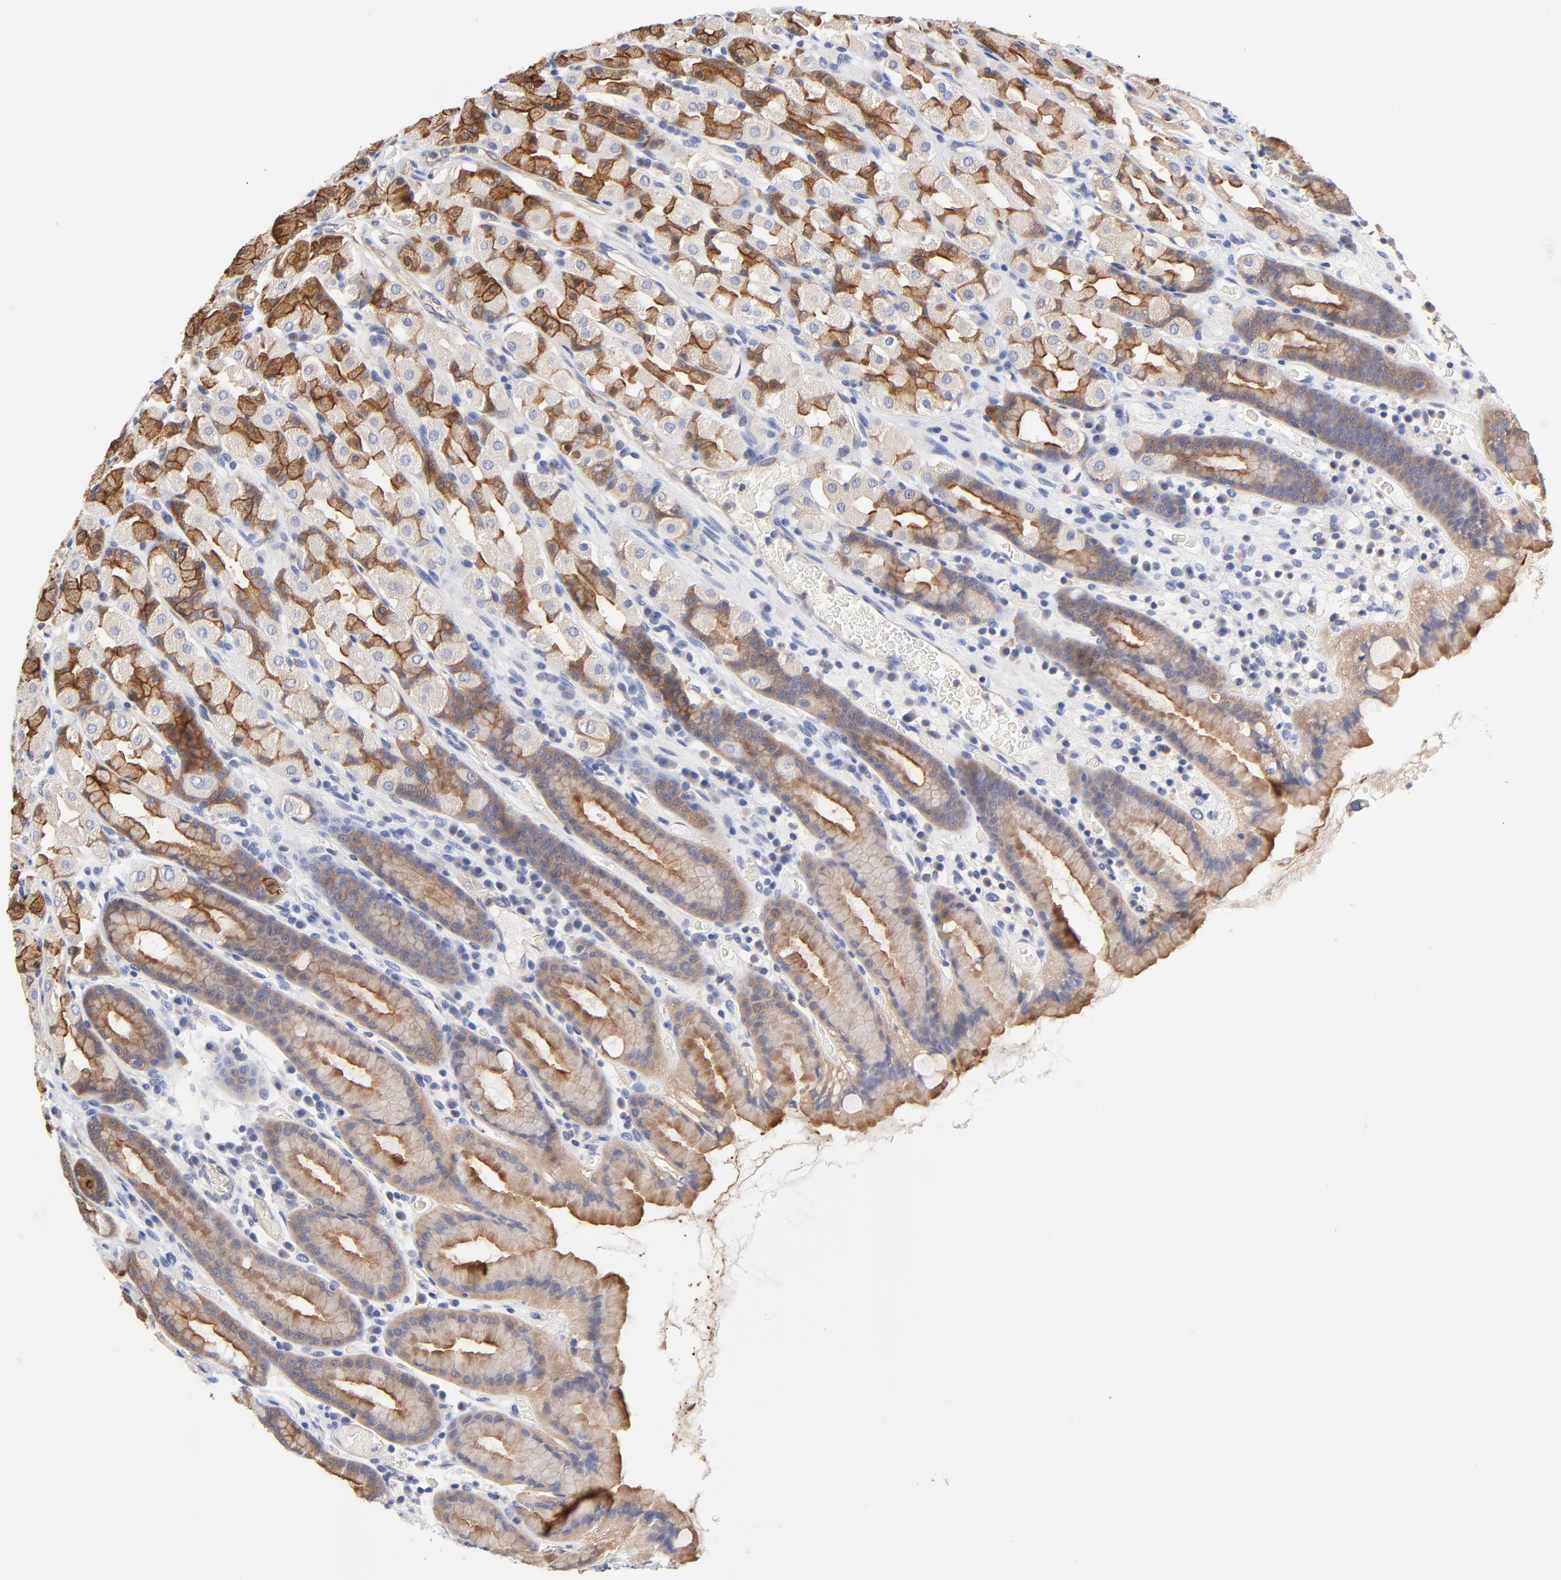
{"staining": {"intensity": "moderate", "quantity": ">75%", "location": "cytoplasmic/membranous"}, "tissue": "stomach", "cell_type": "Glandular cells", "image_type": "normal", "snomed": [{"axis": "morphology", "description": "Normal tissue, NOS"}, {"axis": "topography", "description": "Stomach, upper"}], "caption": "Moderate cytoplasmic/membranous expression for a protein is present in approximately >75% of glandular cells of normal stomach using IHC.", "gene": "FBXL2", "patient": {"sex": "male", "age": 68}}